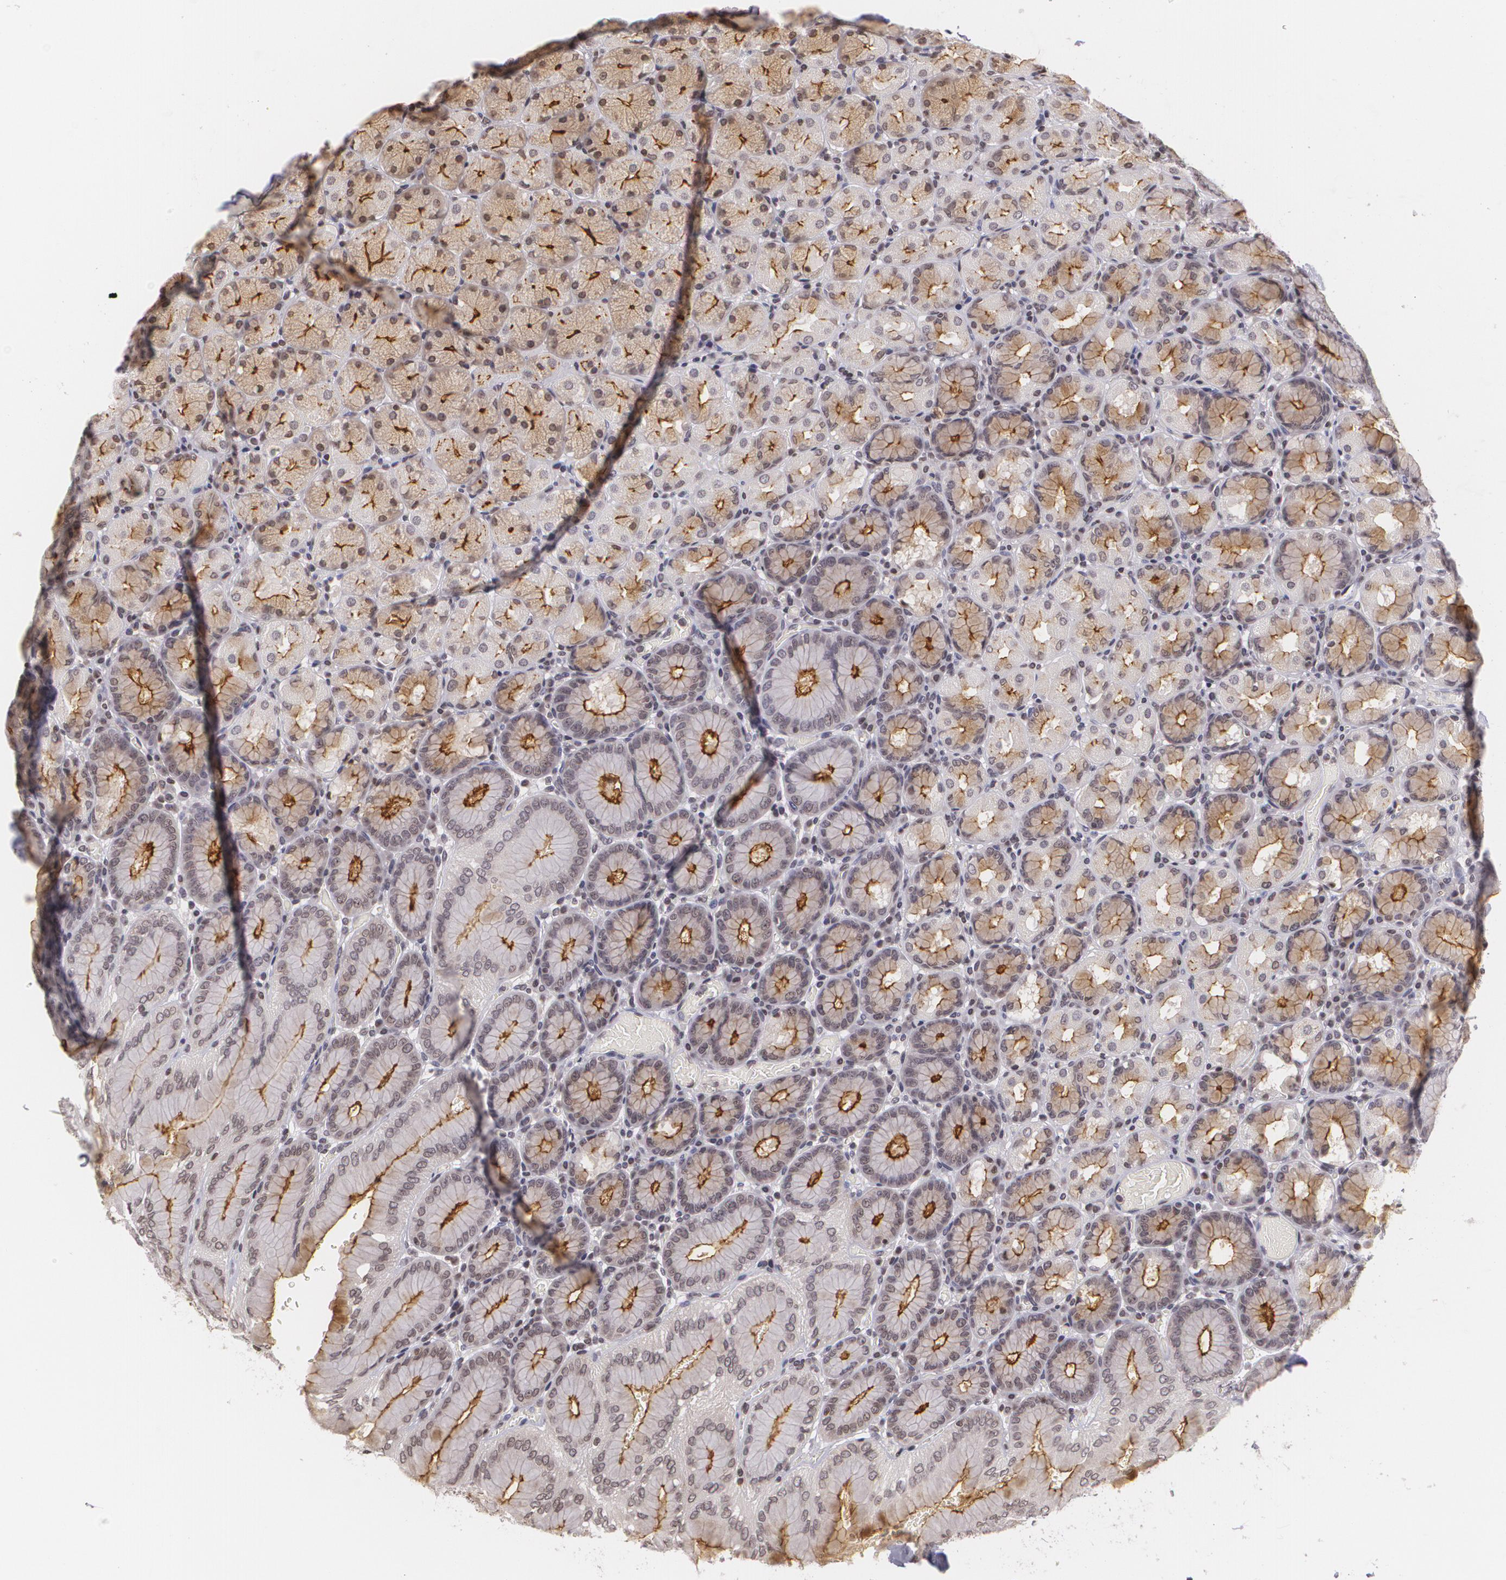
{"staining": {"intensity": "strong", "quantity": ">75%", "location": "cytoplasmic/membranous"}, "tissue": "stomach", "cell_type": "Glandular cells", "image_type": "normal", "snomed": [{"axis": "morphology", "description": "Normal tissue, NOS"}, {"axis": "topography", "description": "Stomach, upper"}, {"axis": "topography", "description": "Stomach"}], "caption": "Immunohistochemistry micrograph of normal human stomach stained for a protein (brown), which demonstrates high levels of strong cytoplasmic/membranous positivity in about >75% of glandular cells.", "gene": "MUC1", "patient": {"sex": "male", "age": 76}}